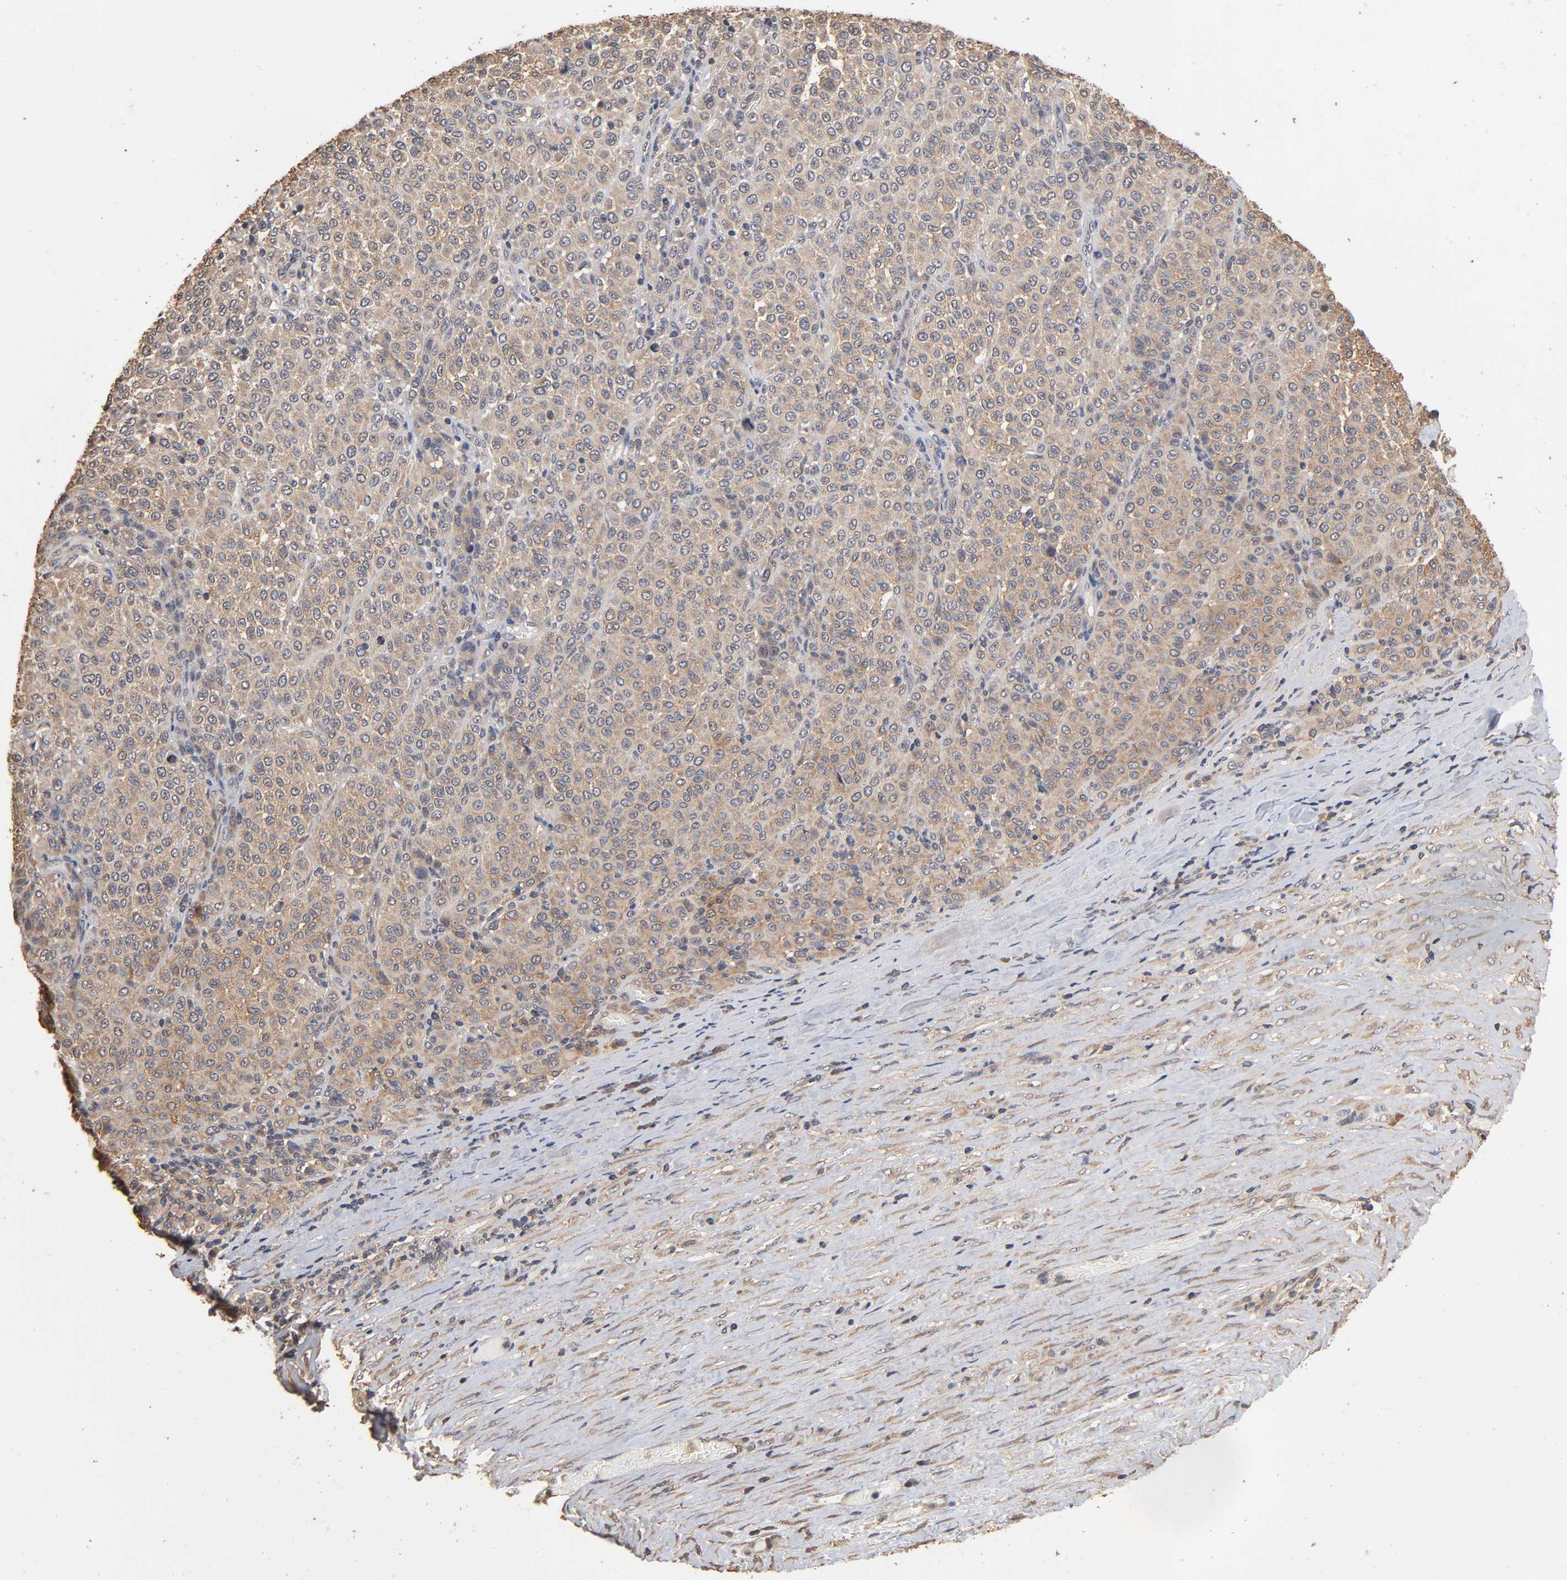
{"staining": {"intensity": "weak", "quantity": ">75%", "location": "cytoplasmic/membranous"}, "tissue": "melanoma", "cell_type": "Tumor cells", "image_type": "cancer", "snomed": [{"axis": "morphology", "description": "Malignant melanoma, Metastatic site"}, {"axis": "topography", "description": "Pancreas"}], "caption": "The histopathology image demonstrates a brown stain indicating the presence of a protein in the cytoplasmic/membranous of tumor cells in melanoma.", "gene": "ARHGEF7", "patient": {"sex": "female", "age": 30}}